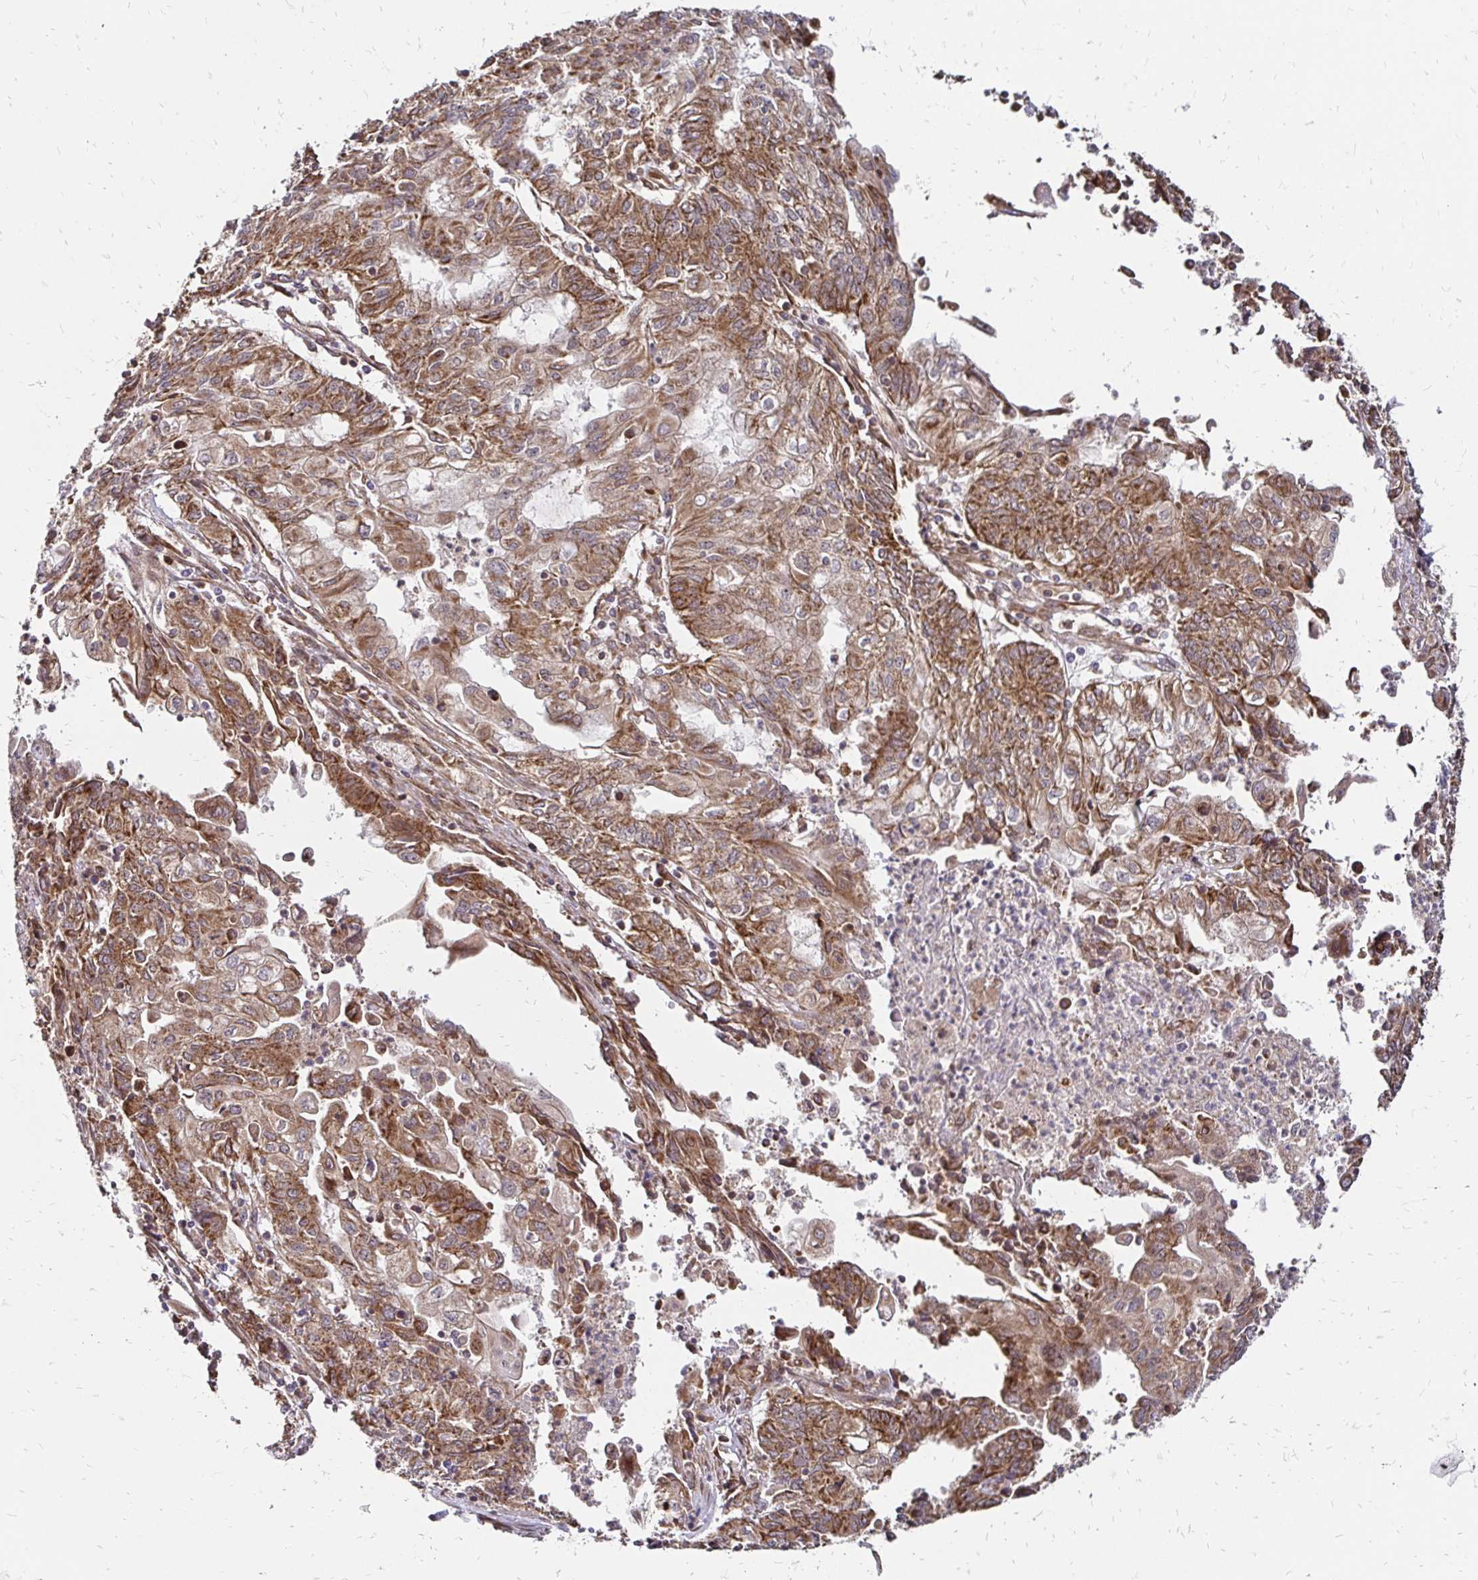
{"staining": {"intensity": "moderate", "quantity": ">75%", "location": "cytoplasmic/membranous"}, "tissue": "endometrial cancer", "cell_type": "Tumor cells", "image_type": "cancer", "snomed": [{"axis": "morphology", "description": "Adenocarcinoma, NOS"}, {"axis": "topography", "description": "Endometrium"}], "caption": "This photomicrograph shows immunohistochemistry staining of human adenocarcinoma (endometrial), with medium moderate cytoplasmic/membranous expression in approximately >75% of tumor cells.", "gene": "ZW10", "patient": {"sex": "female", "age": 54}}